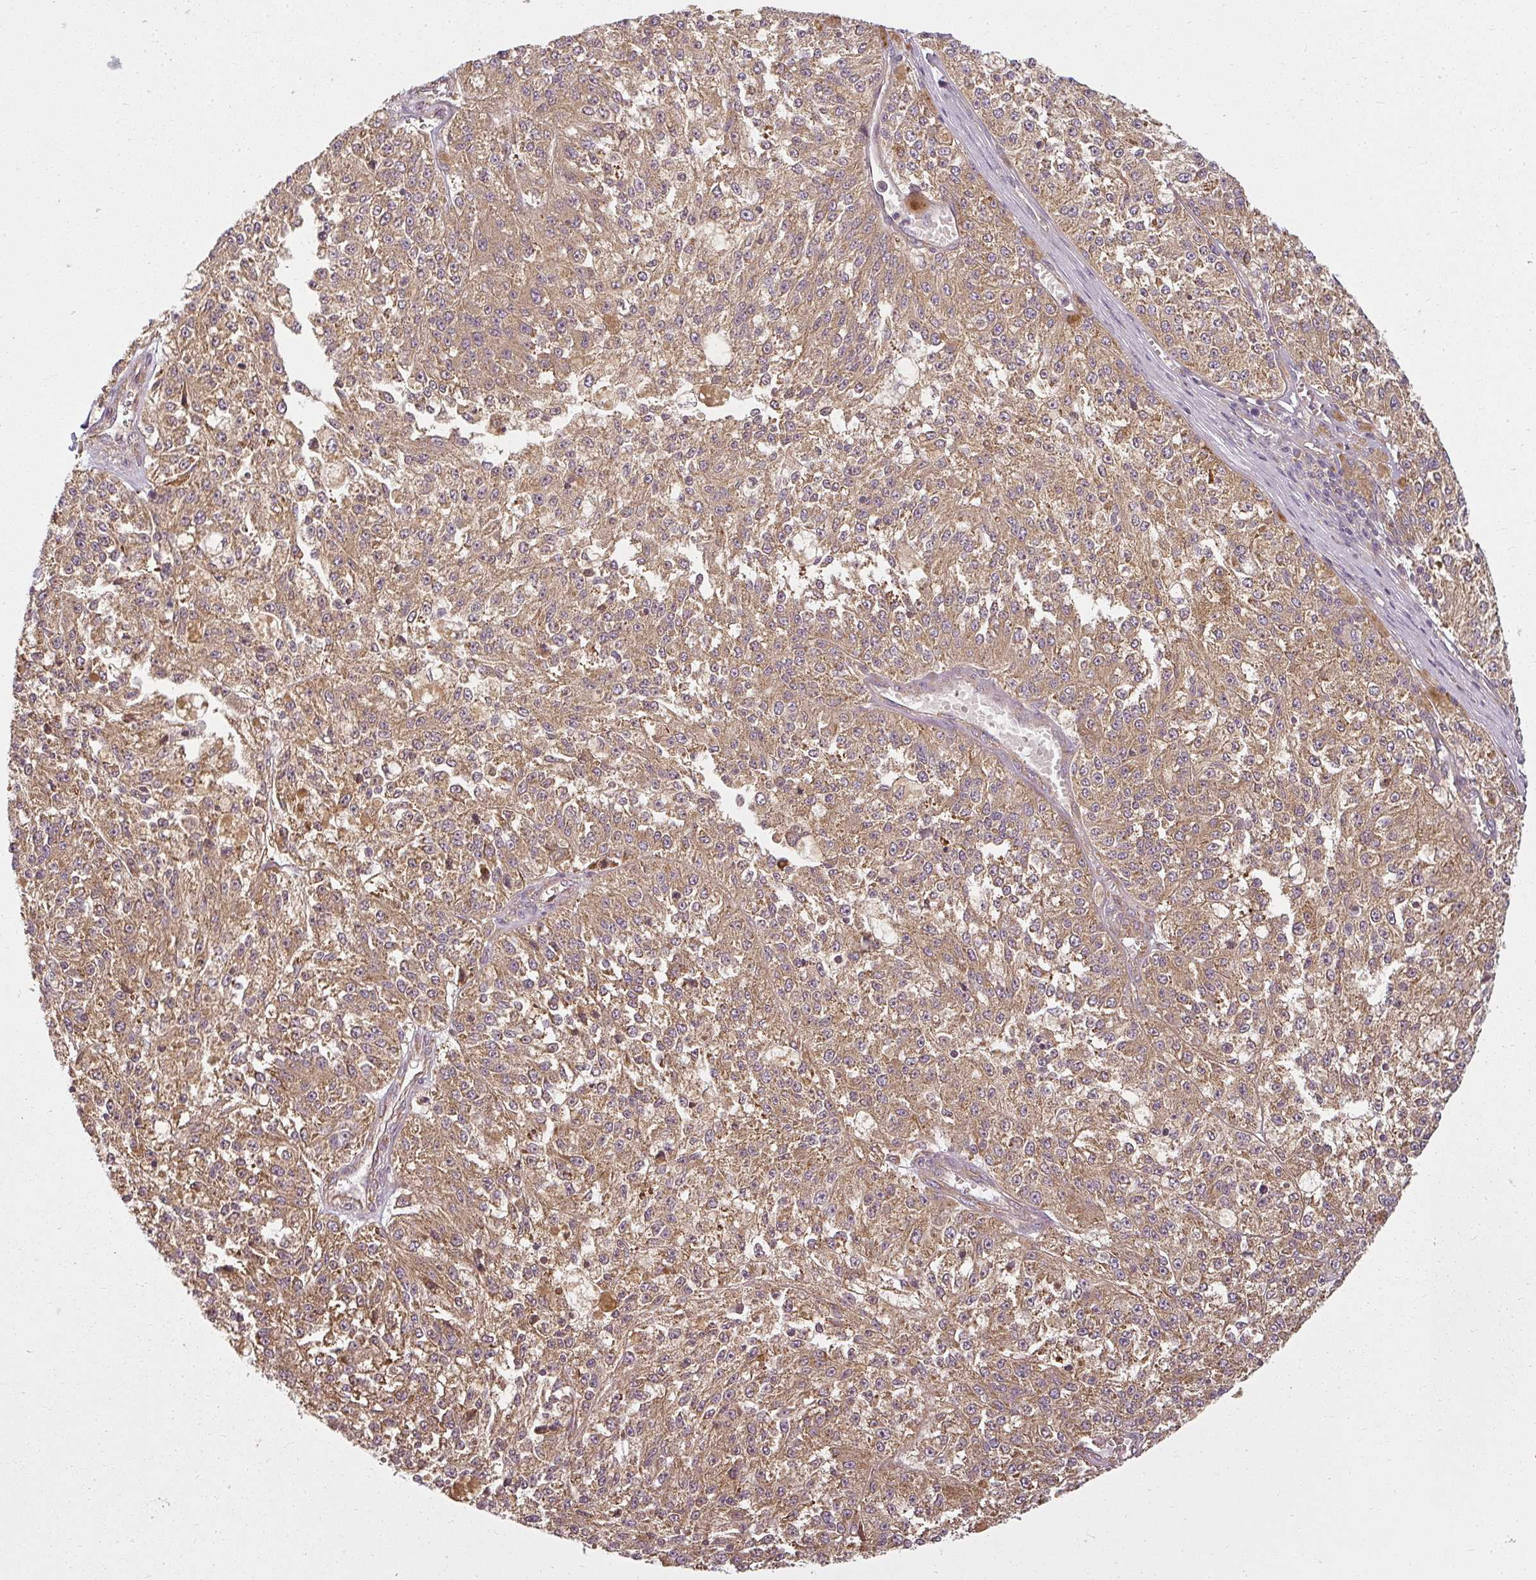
{"staining": {"intensity": "moderate", "quantity": ">75%", "location": "cytoplasmic/membranous"}, "tissue": "melanoma", "cell_type": "Tumor cells", "image_type": "cancer", "snomed": [{"axis": "morphology", "description": "Malignant melanoma, NOS"}, {"axis": "topography", "description": "Skin"}], "caption": "A medium amount of moderate cytoplasmic/membranous positivity is seen in approximately >75% of tumor cells in malignant melanoma tissue.", "gene": "RPL24", "patient": {"sex": "female", "age": 64}}